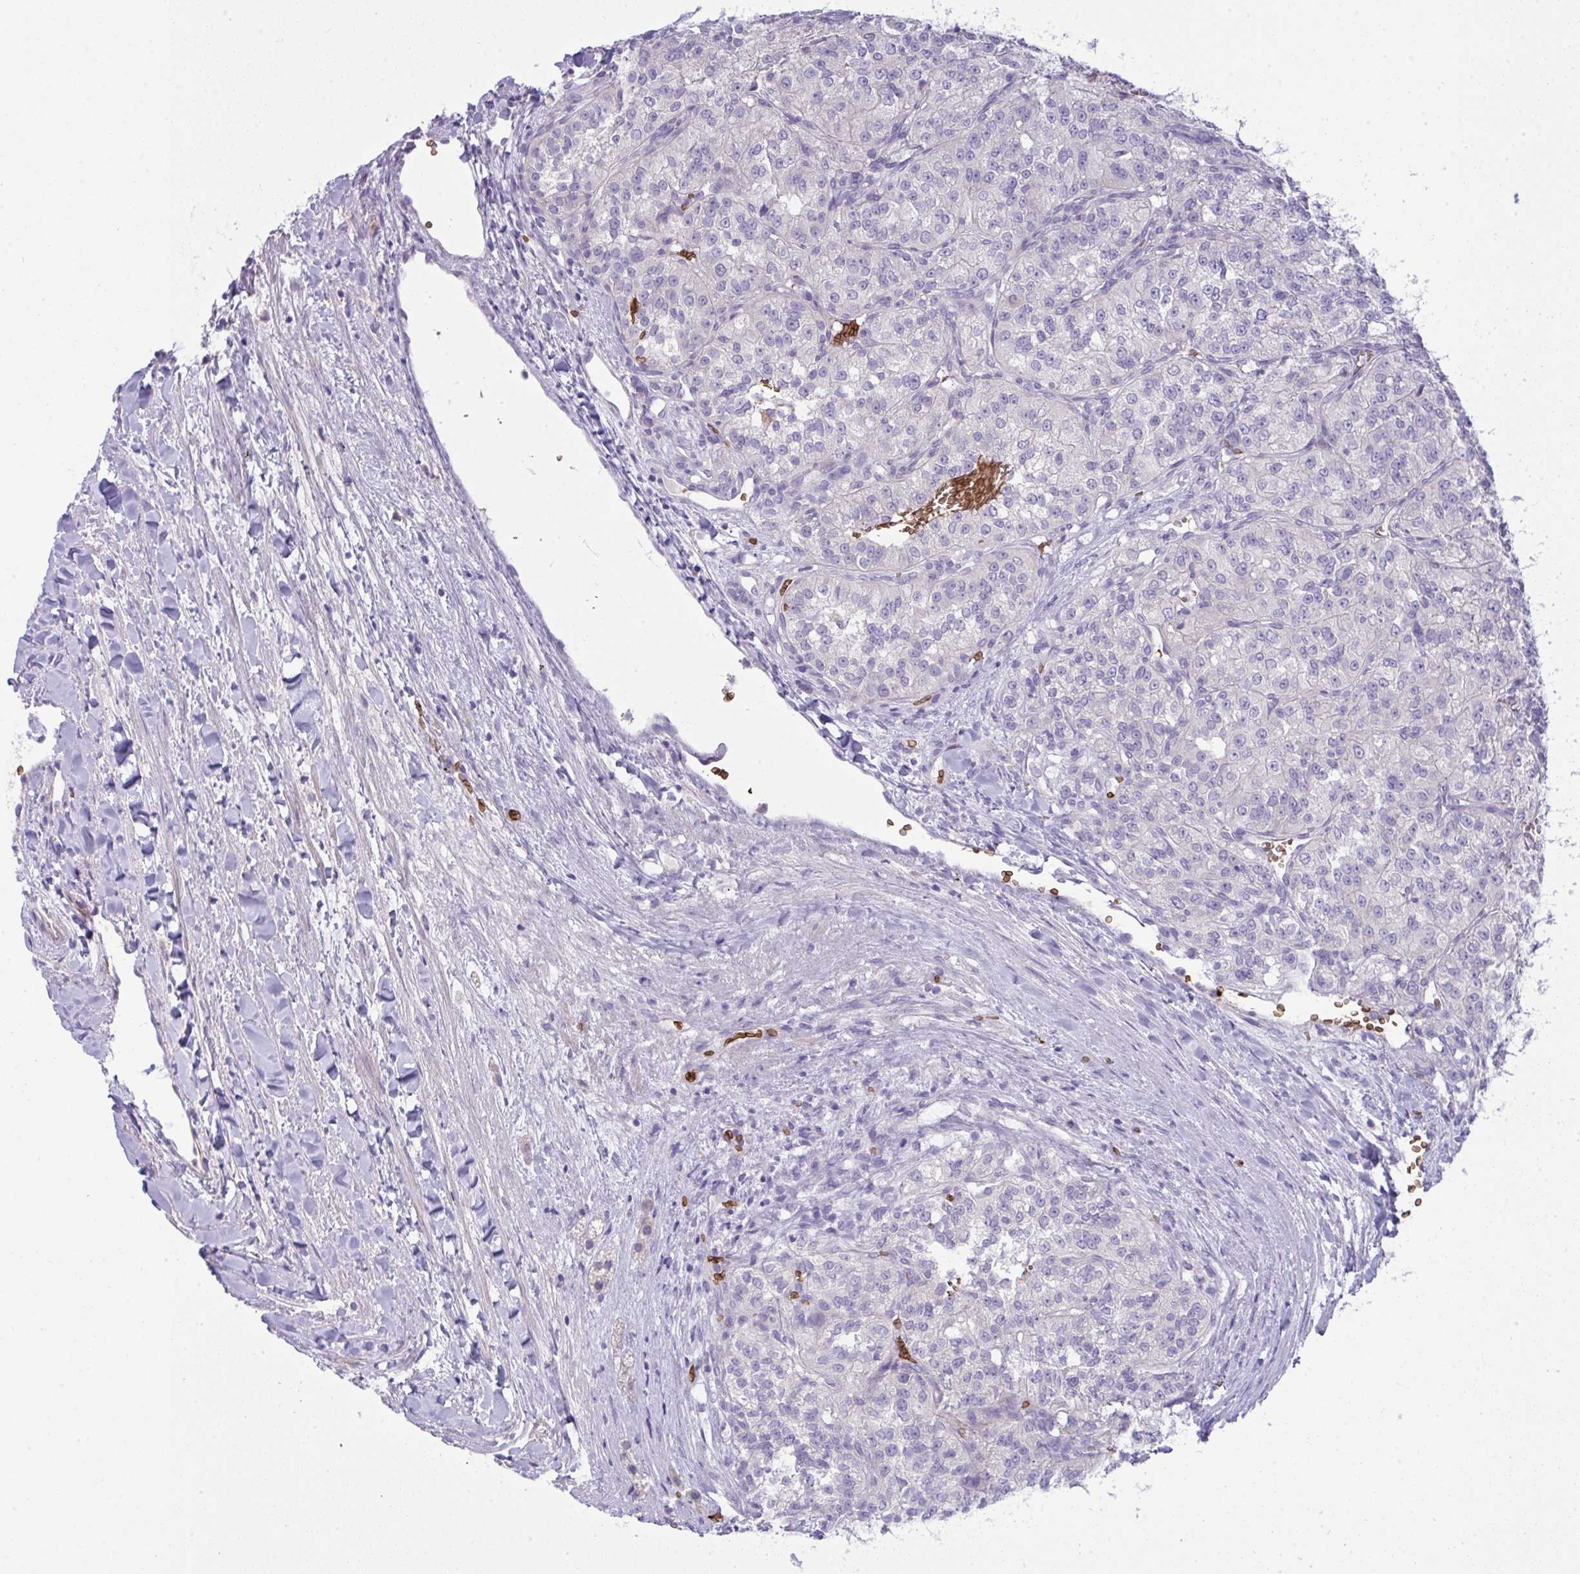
{"staining": {"intensity": "negative", "quantity": "none", "location": "none"}, "tissue": "renal cancer", "cell_type": "Tumor cells", "image_type": "cancer", "snomed": [{"axis": "morphology", "description": "Adenocarcinoma, NOS"}, {"axis": "topography", "description": "Kidney"}], "caption": "Immunohistochemical staining of renal cancer exhibits no significant staining in tumor cells.", "gene": "SPTB", "patient": {"sex": "female", "age": 63}}